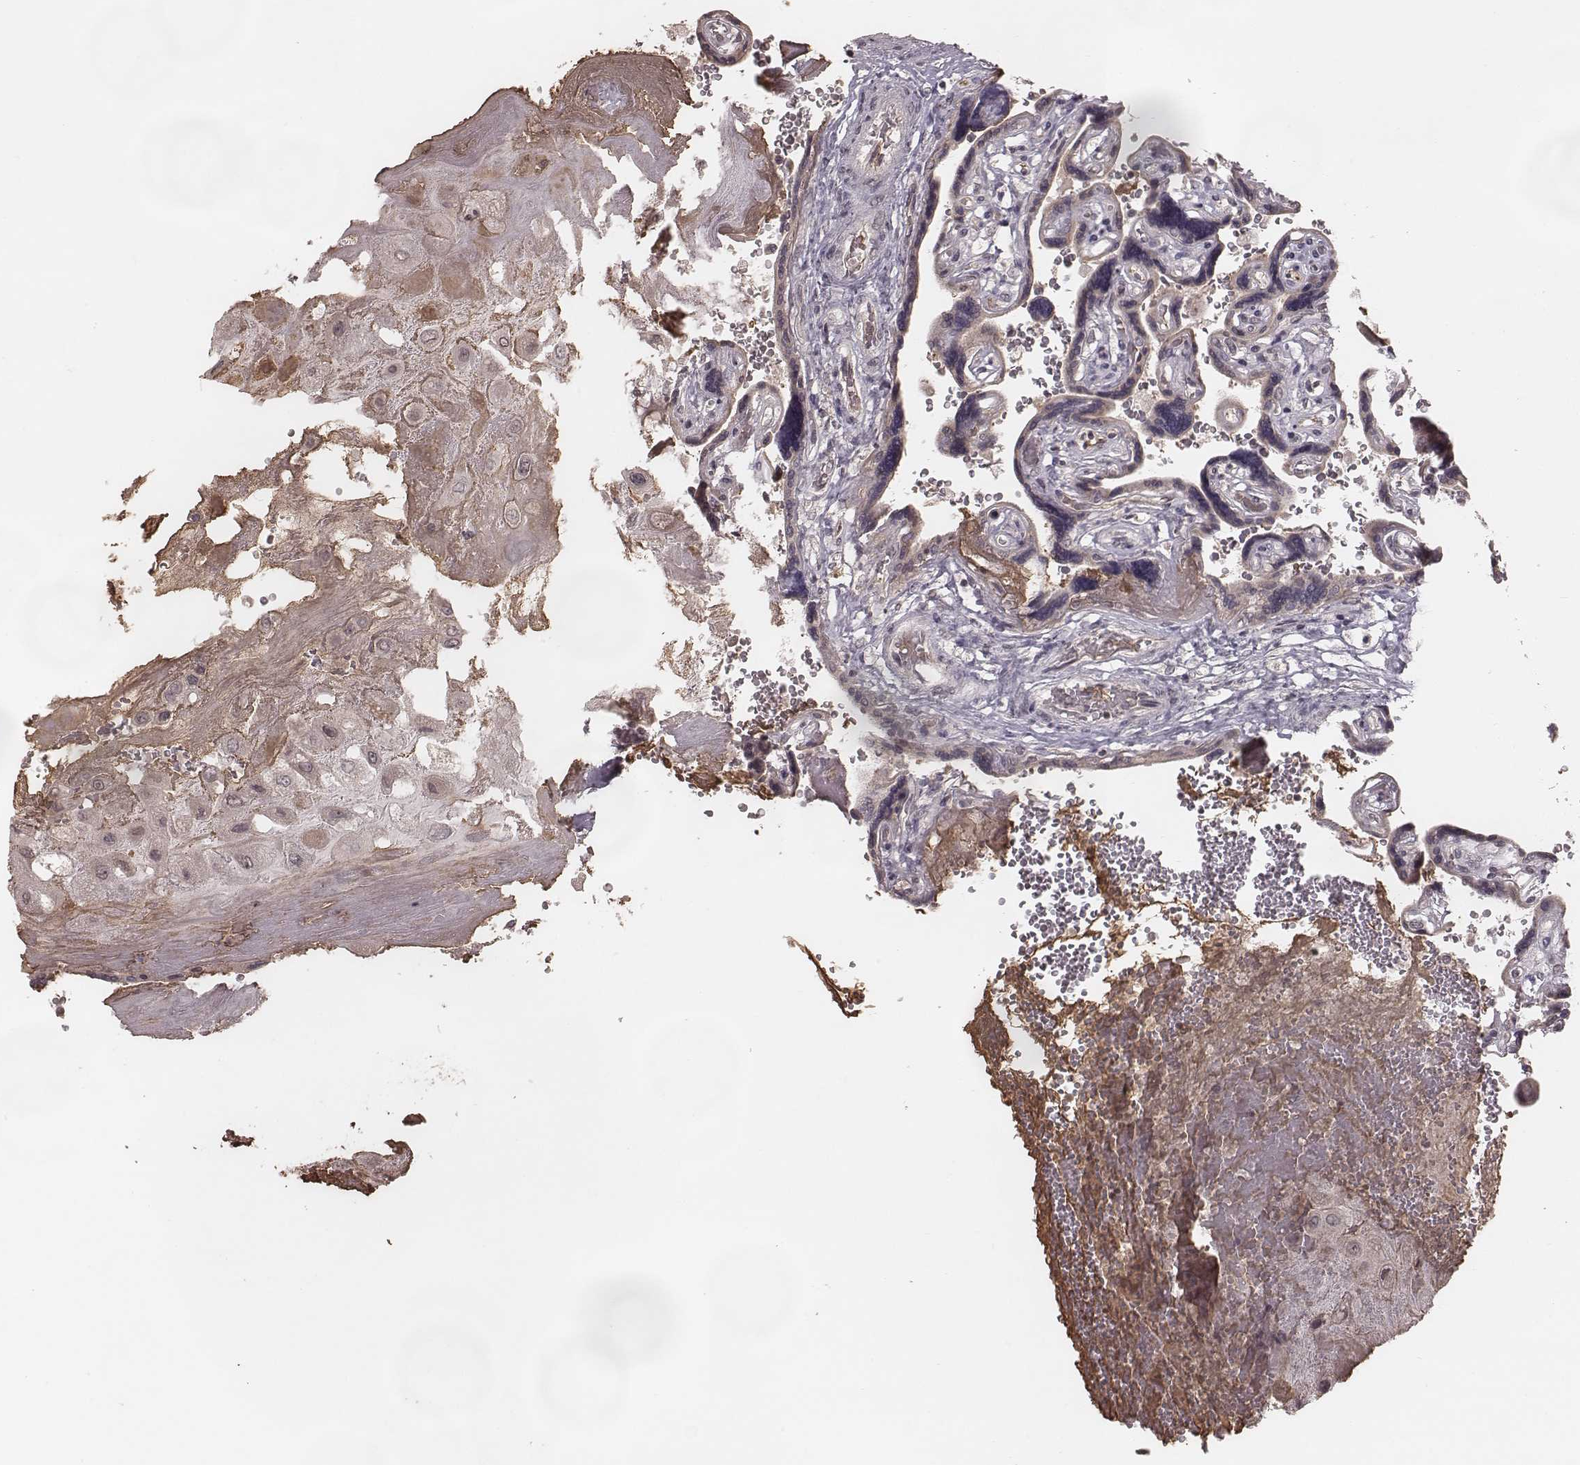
{"staining": {"intensity": "negative", "quantity": "none", "location": "none"}, "tissue": "placenta", "cell_type": "Trophoblastic cells", "image_type": "normal", "snomed": [{"axis": "morphology", "description": "Normal tissue, NOS"}, {"axis": "topography", "description": "Placenta"}], "caption": "An IHC image of unremarkable placenta is shown. There is no staining in trophoblastic cells of placenta. Brightfield microscopy of immunohistochemistry stained with DAB (3,3'-diaminobenzidine) (brown) and hematoxylin (blue), captured at high magnification.", "gene": "IL5", "patient": {"sex": "female", "age": 32}}